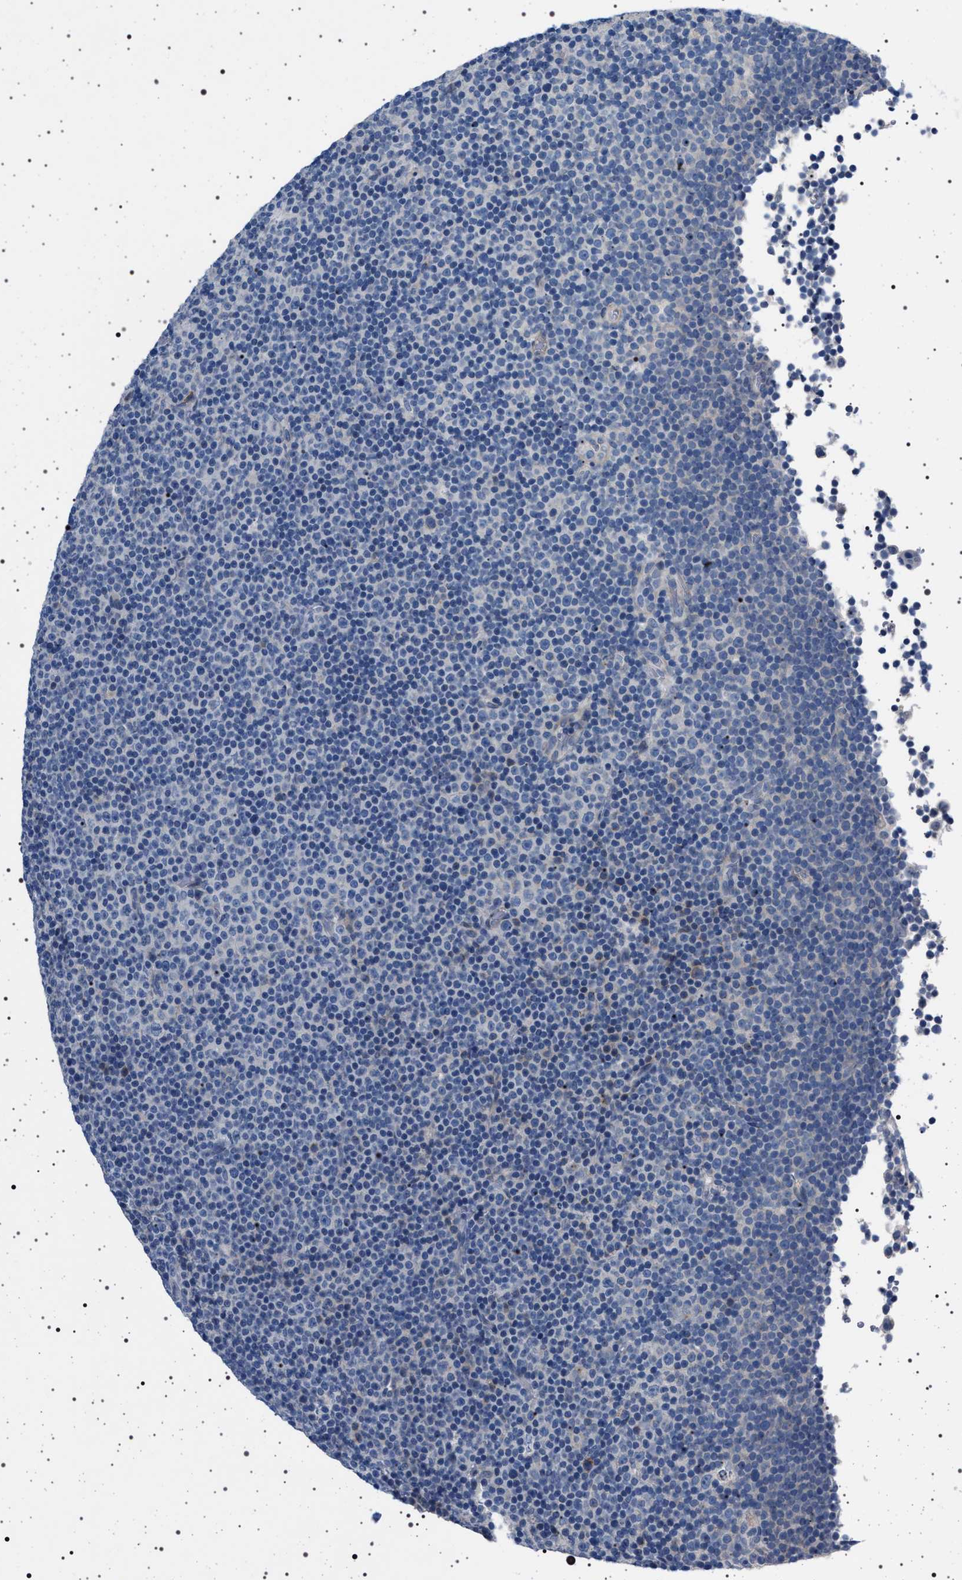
{"staining": {"intensity": "negative", "quantity": "none", "location": "none"}, "tissue": "lymphoma", "cell_type": "Tumor cells", "image_type": "cancer", "snomed": [{"axis": "morphology", "description": "Malignant lymphoma, non-Hodgkin's type, Low grade"}, {"axis": "topography", "description": "Lymph node"}], "caption": "A micrograph of lymphoma stained for a protein reveals no brown staining in tumor cells.", "gene": "NAT9", "patient": {"sex": "female", "age": 67}}